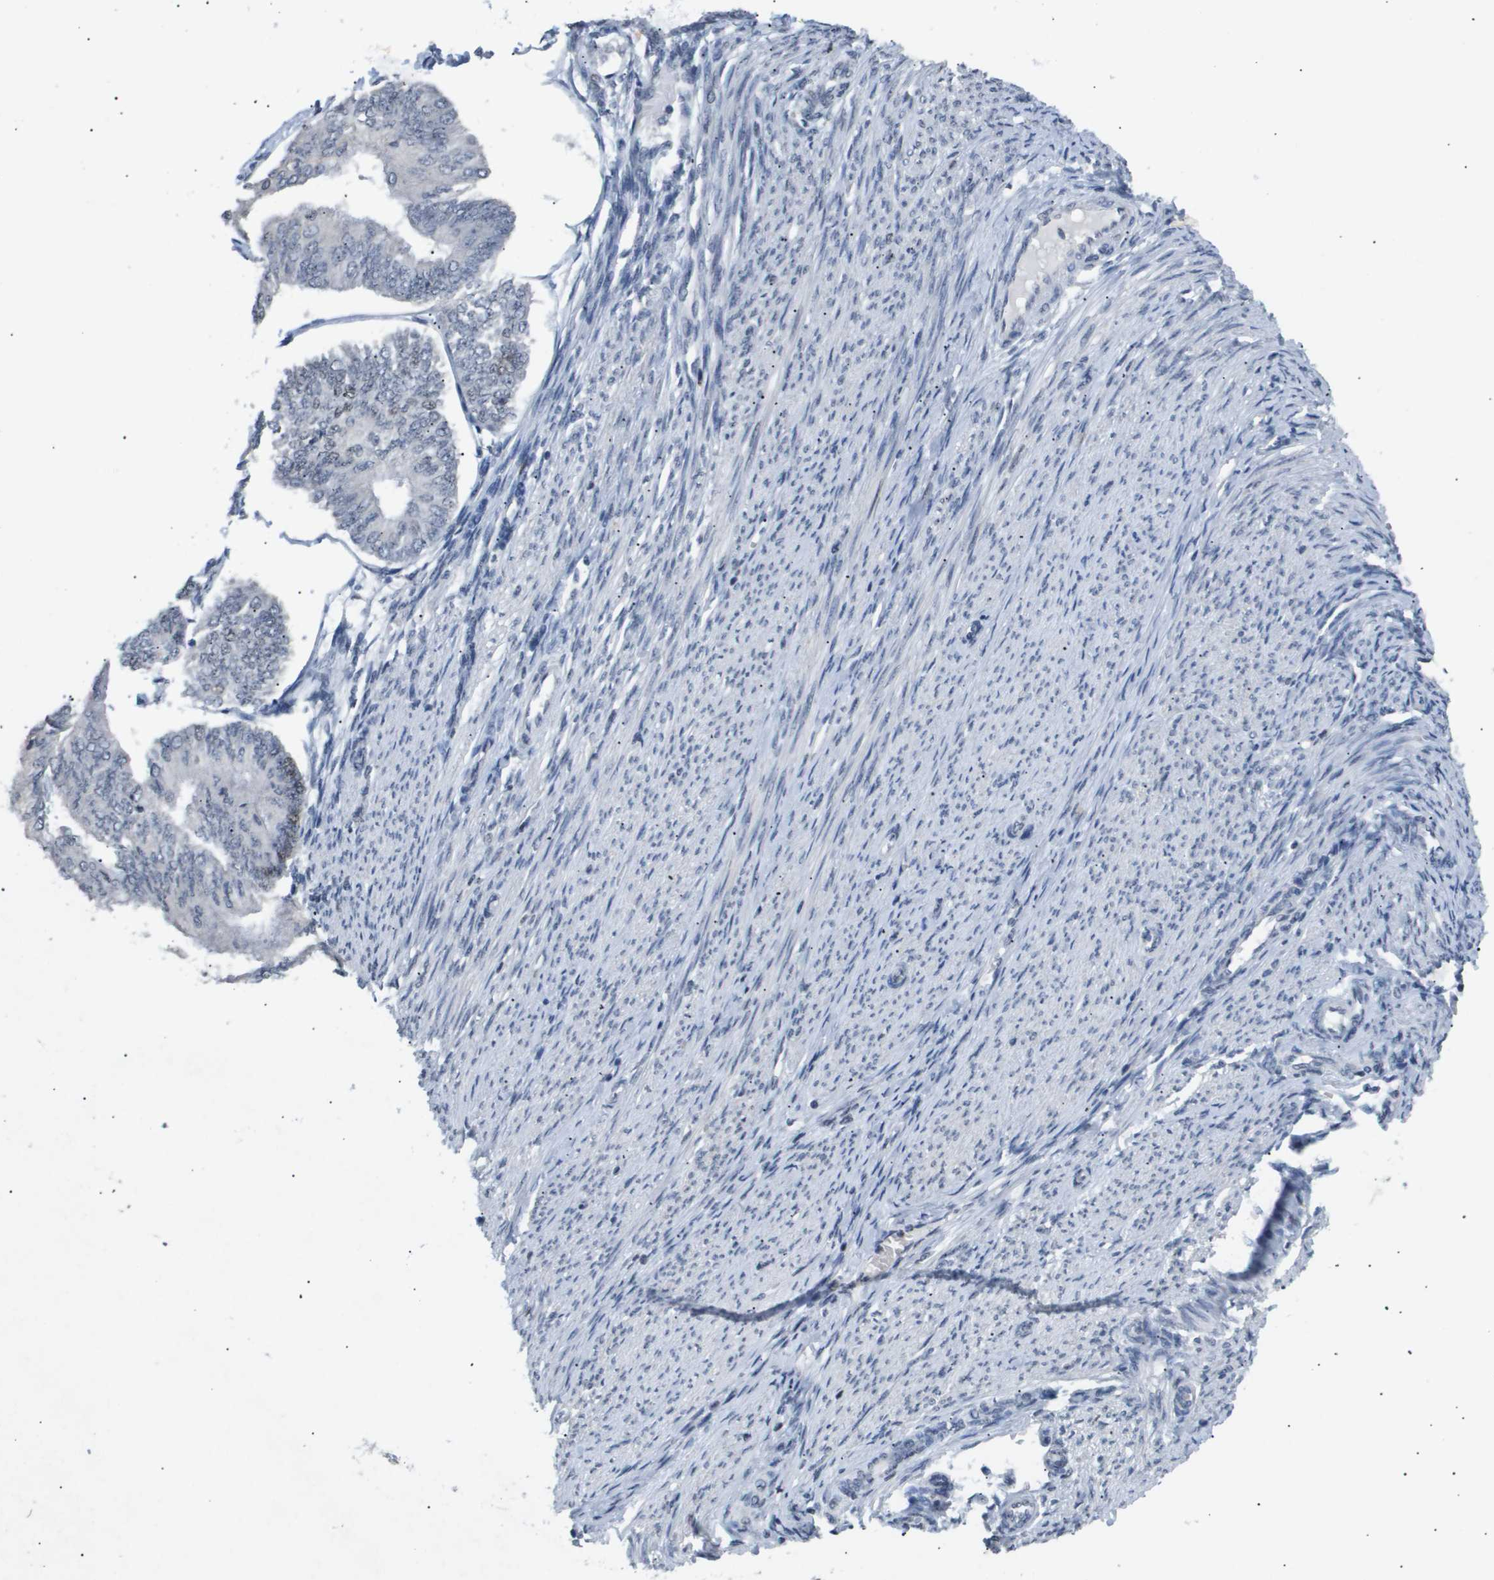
{"staining": {"intensity": "weak", "quantity": "<25%", "location": "nuclear"}, "tissue": "endometrial cancer", "cell_type": "Tumor cells", "image_type": "cancer", "snomed": [{"axis": "morphology", "description": "Adenocarcinoma, NOS"}, {"axis": "topography", "description": "Endometrium"}], "caption": "The micrograph reveals no staining of tumor cells in endometrial cancer.", "gene": "ANAPC2", "patient": {"sex": "female", "age": 58}}